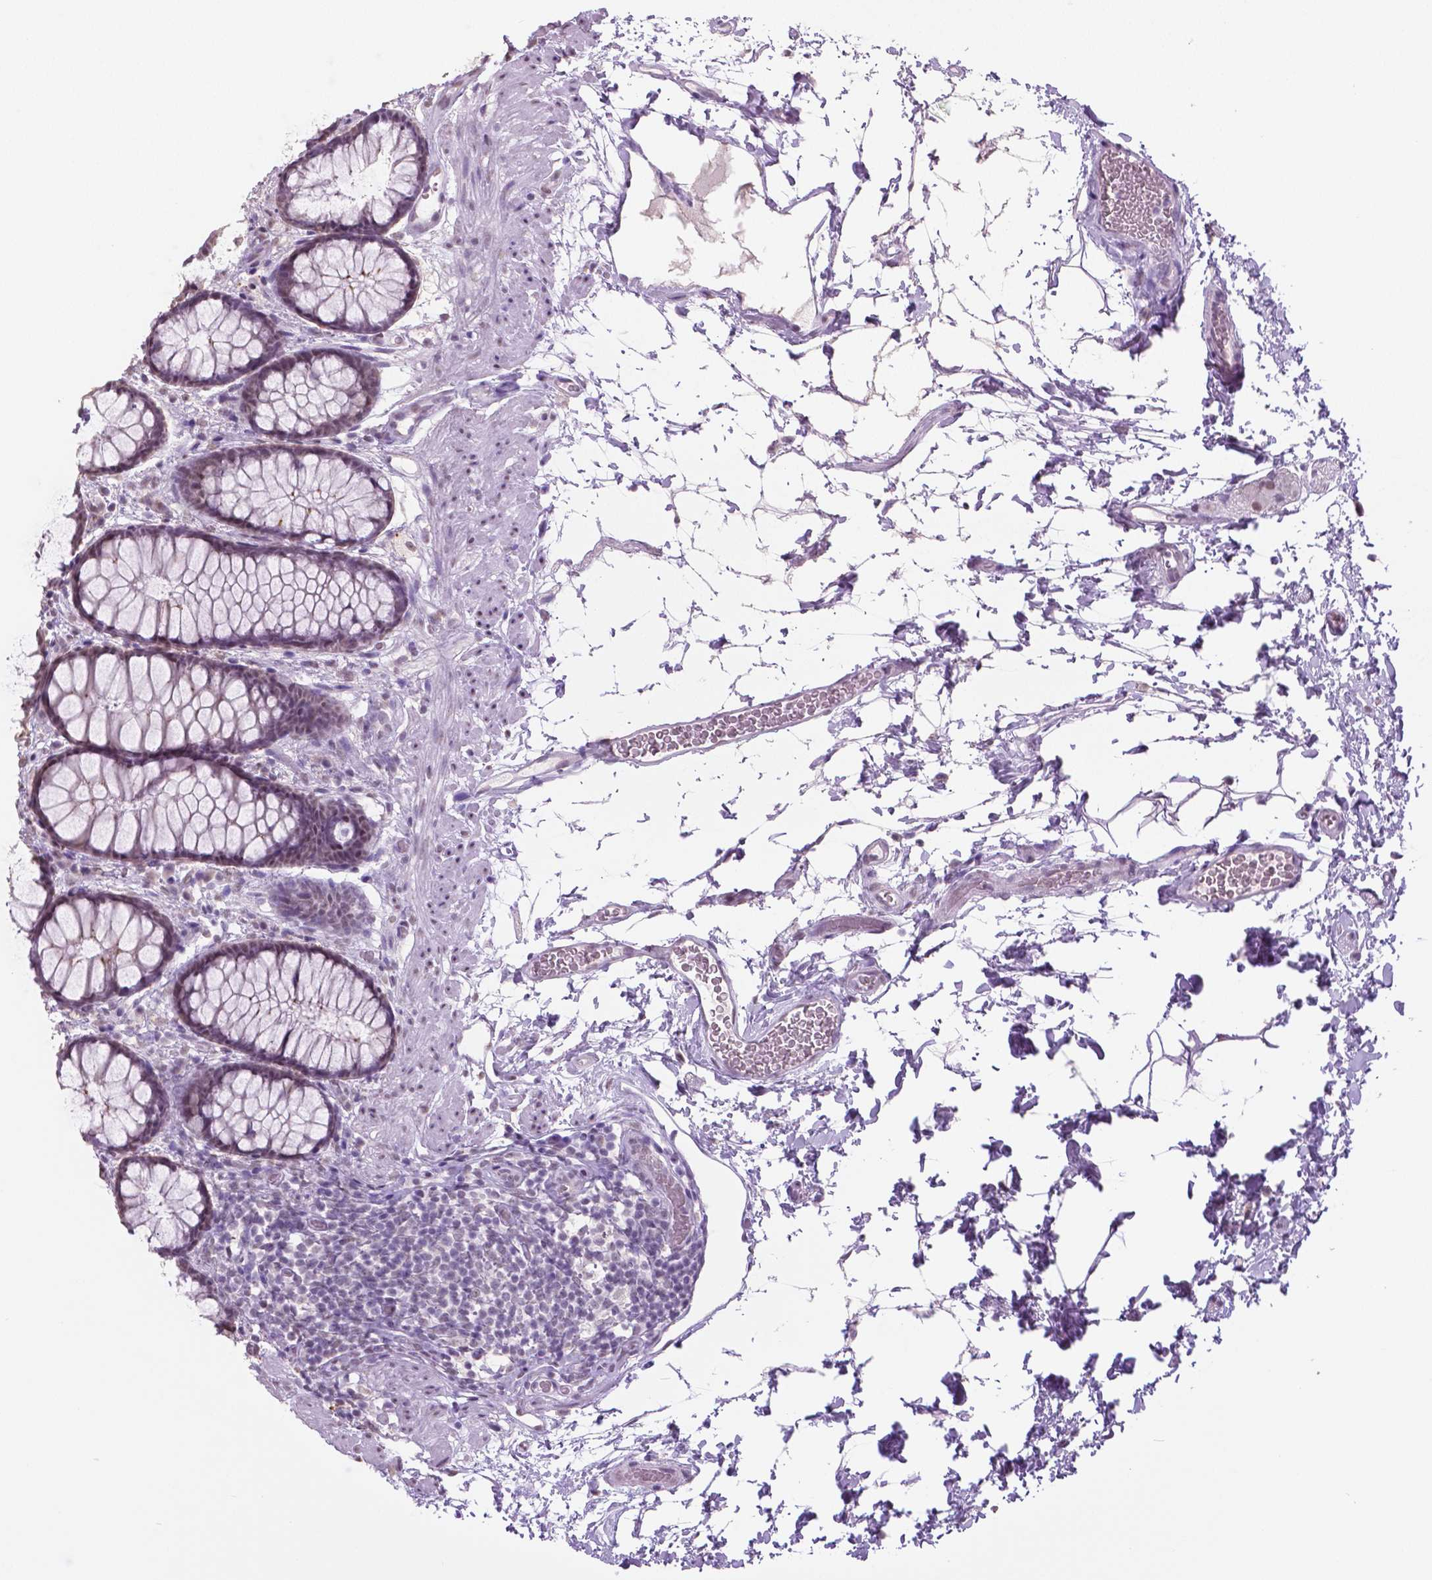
{"staining": {"intensity": "weak", "quantity": "25%-75%", "location": "nuclear"}, "tissue": "rectum", "cell_type": "Glandular cells", "image_type": "normal", "snomed": [{"axis": "morphology", "description": "Normal tissue, NOS"}, {"axis": "topography", "description": "Rectum"}], "caption": "This histopathology image reveals immunohistochemistry (IHC) staining of normal human rectum, with low weak nuclear positivity in about 25%-75% of glandular cells.", "gene": "IGF2BP1", "patient": {"sex": "female", "age": 62}}